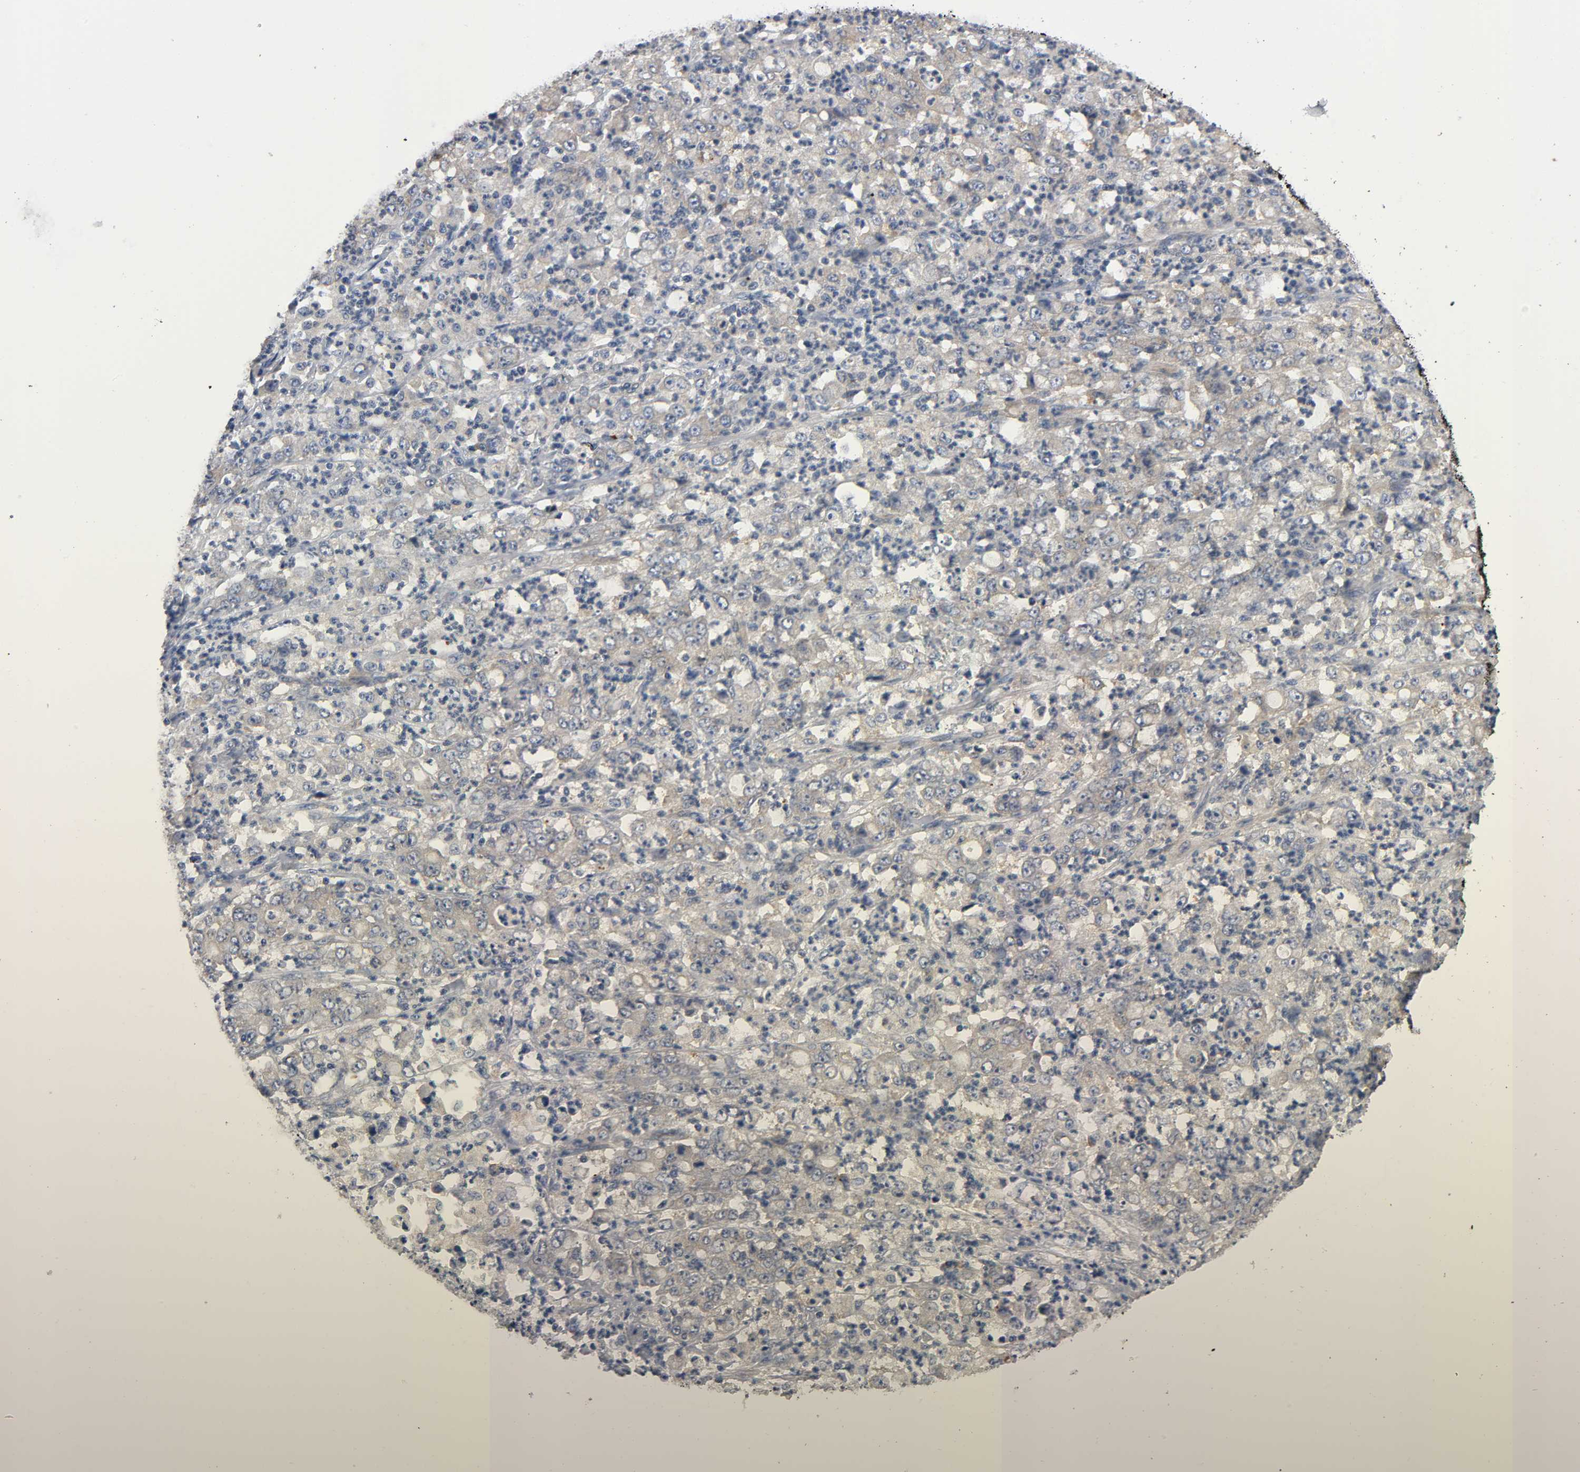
{"staining": {"intensity": "weak", "quantity": ">75%", "location": "cytoplasmic/membranous"}, "tissue": "stomach cancer", "cell_type": "Tumor cells", "image_type": "cancer", "snomed": [{"axis": "morphology", "description": "Adenocarcinoma, NOS"}, {"axis": "topography", "description": "Stomach, lower"}], "caption": "A brown stain shows weak cytoplasmic/membranous expression of a protein in human stomach cancer (adenocarcinoma) tumor cells.", "gene": "HDAC6", "patient": {"sex": "female", "age": 71}}